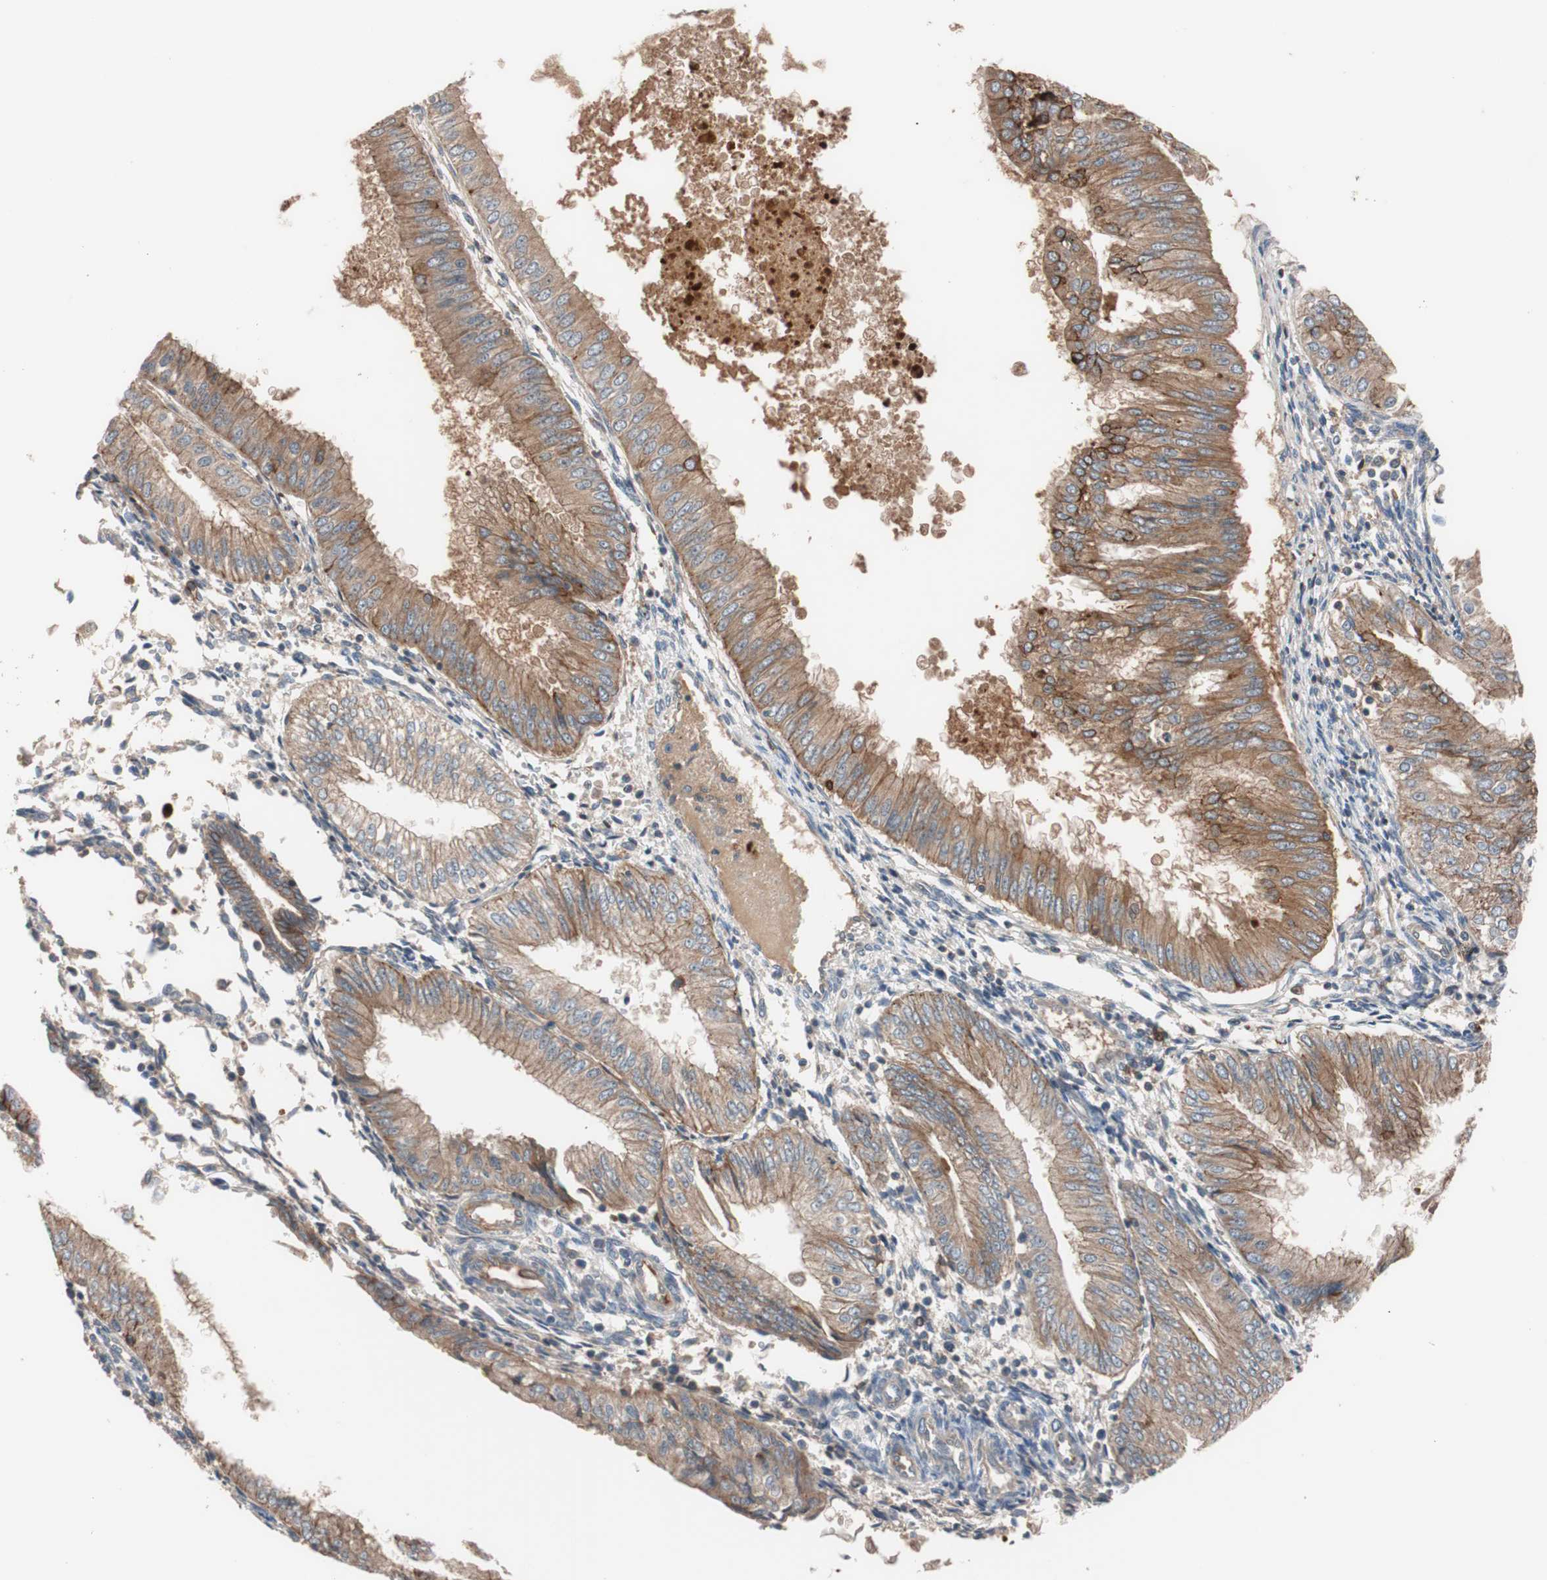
{"staining": {"intensity": "moderate", "quantity": ">75%", "location": "cytoplasmic/membranous"}, "tissue": "endometrial cancer", "cell_type": "Tumor cells", "image_type": "cancer", "snomed": [{"axis": "morphology", "description": "Adenocarcinoma, NOS"}, {"axis": "topography", "description": "Endometrium"}], "caption": "A brown stain shows moderate cytoplasmic/membranous positivity of a protein in human endometrial adenocarcinoma tumor cells.", "gene": "SDC4", "patient": {"sex": "female", "age": 53}}